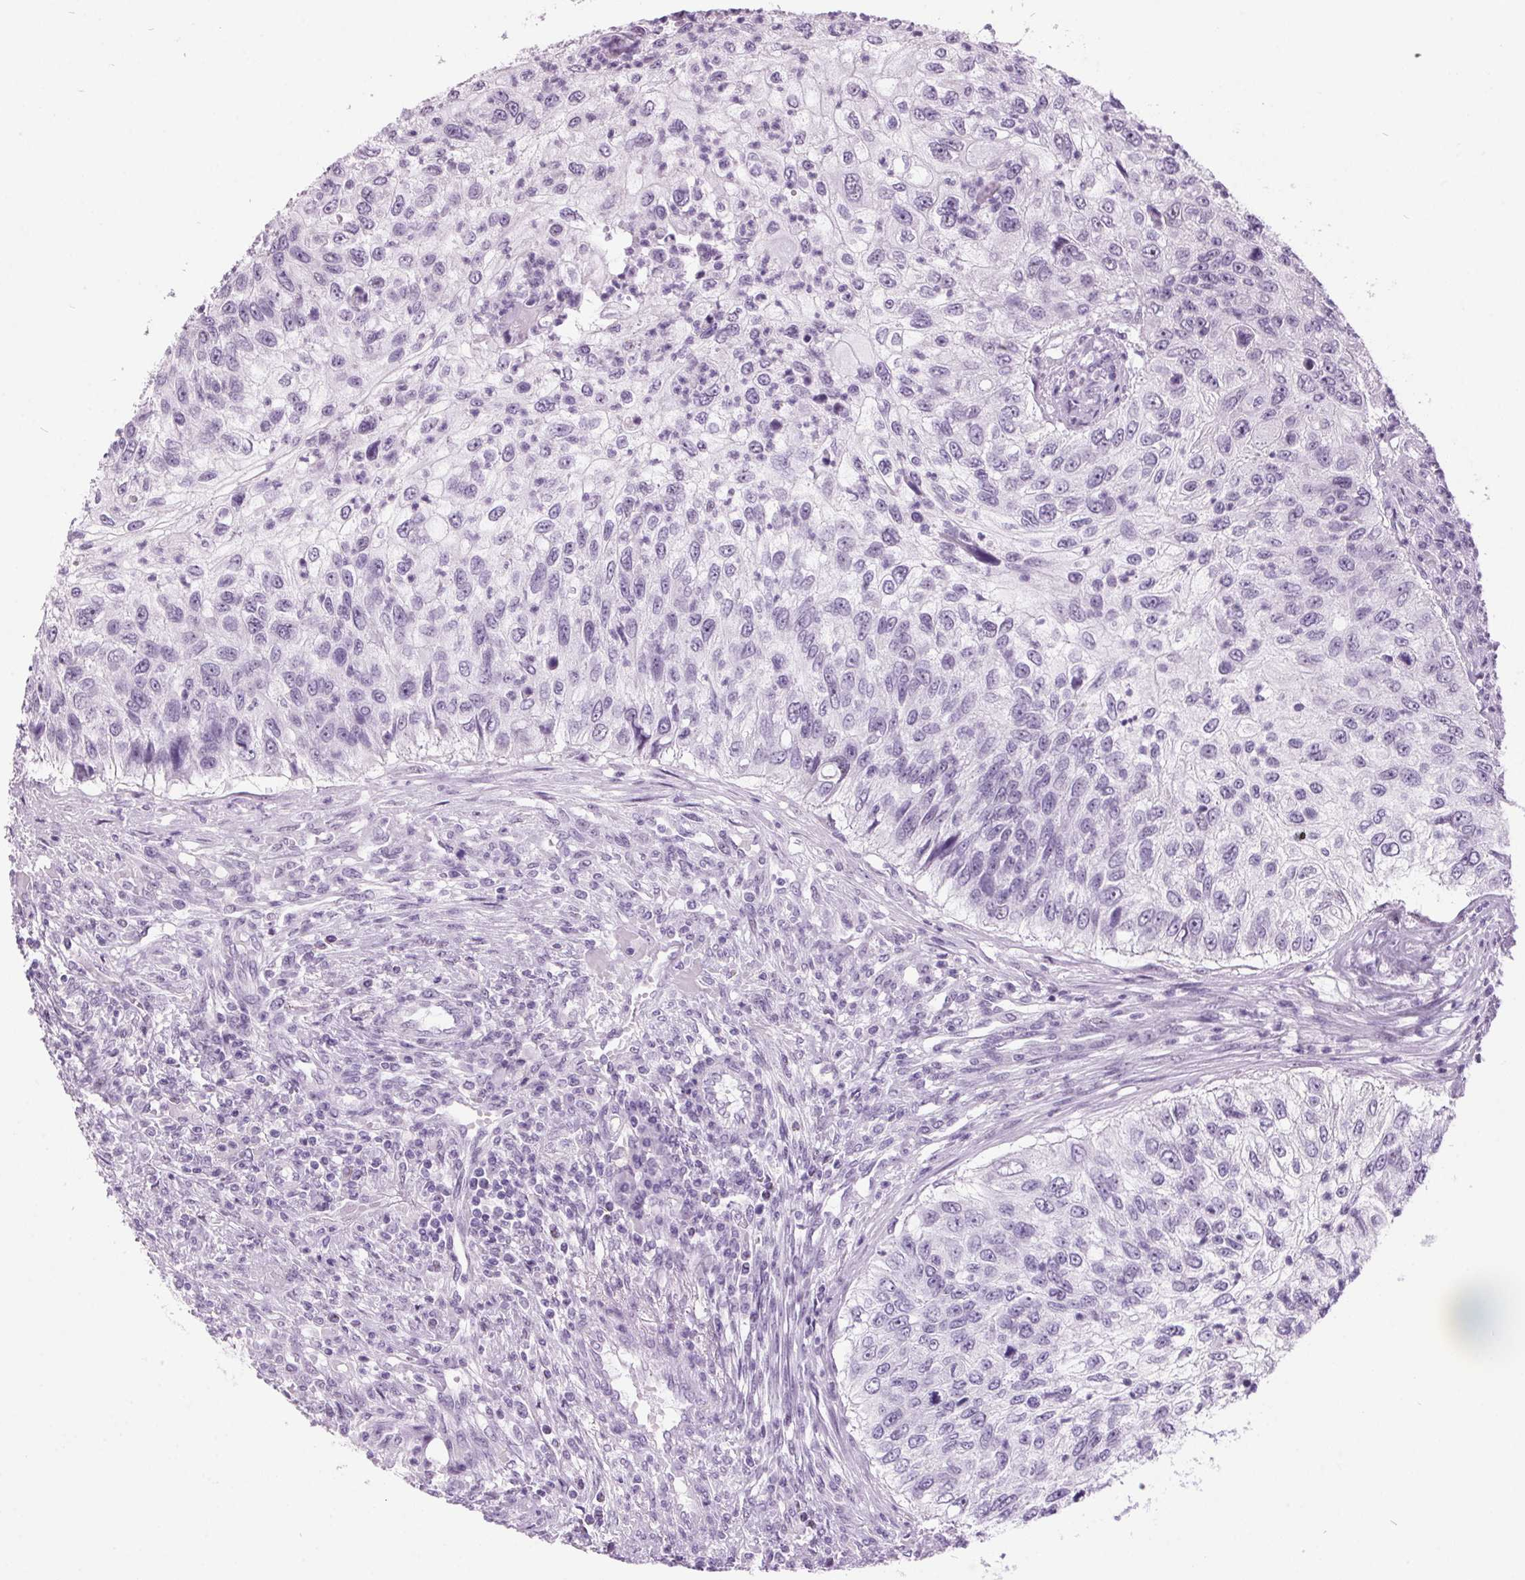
{"staining": {"intensity": "negative", "quantity": "none", "location": "none"}, "tissue": "urothelial cancer", "cell_type": "Tumor cells", "image_type": "cancer", "snomed": [{"axis": "morphology", "description": "Urothelial carcinoma, High grade"}, {"axis": "topography", "description": "Urinary bladder"}], "caption": "Immunohistochemical staining of urothelial cancer reveals no significant staining in tumor cells.", "gene": "ODAD2", "patient": {"sex": "female", "age": 60}}